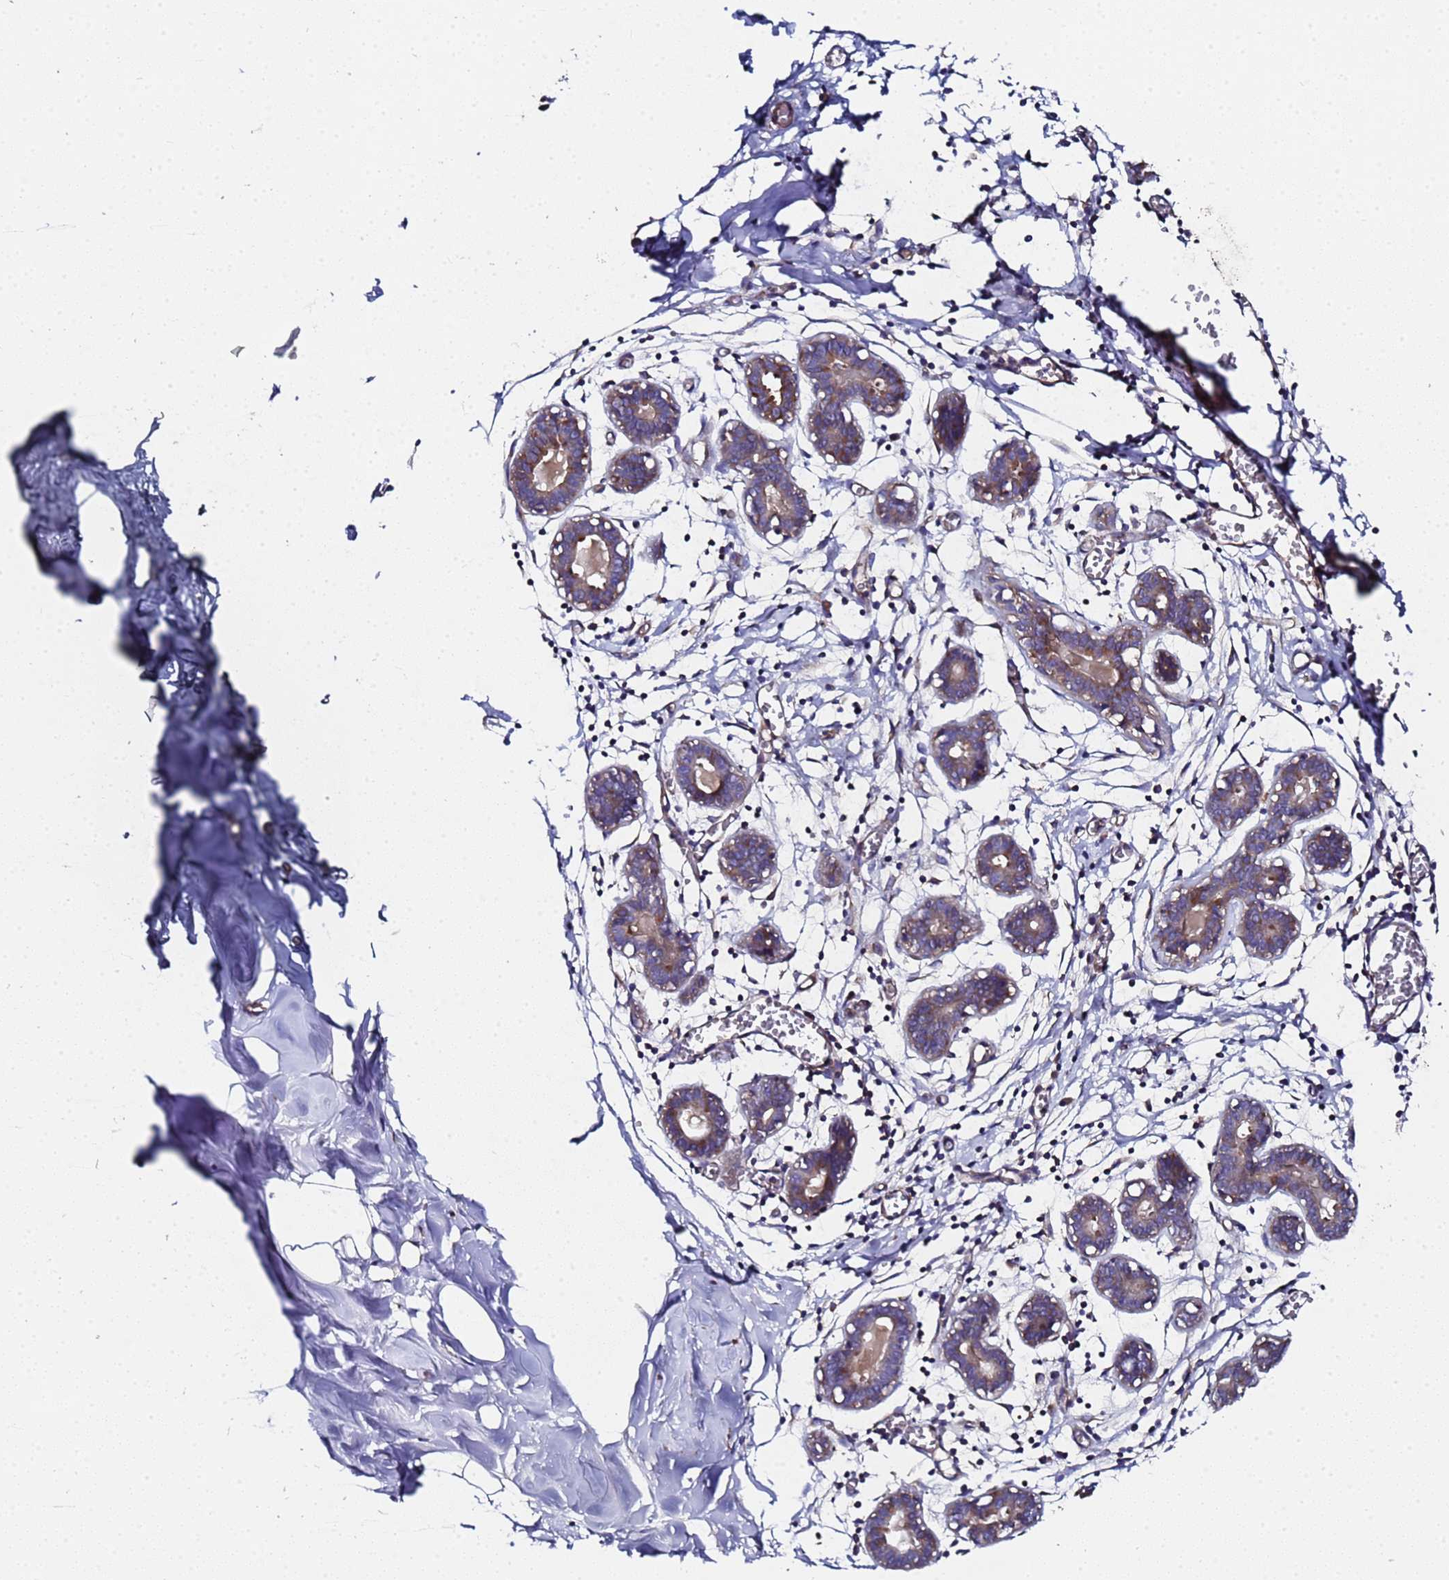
{"staining": {"intensity": "negative", "quantity": "none", "location": "none"}, "tissue": "breast", "cell_type": "Adipocytes", "image_type": "normal", "snomed": [{"axis": "morphology", "description": "Normal tissue, NOS"}, {"axis": "topography", "description": "Breast"}], "caption": "DAB immunohistochemical staining of normal breast shows no significant positivity in adipocytes. Nuclei are stained in blue.", "gene": "MOCS1", "patient": {"sex": "female", "age": 27}}